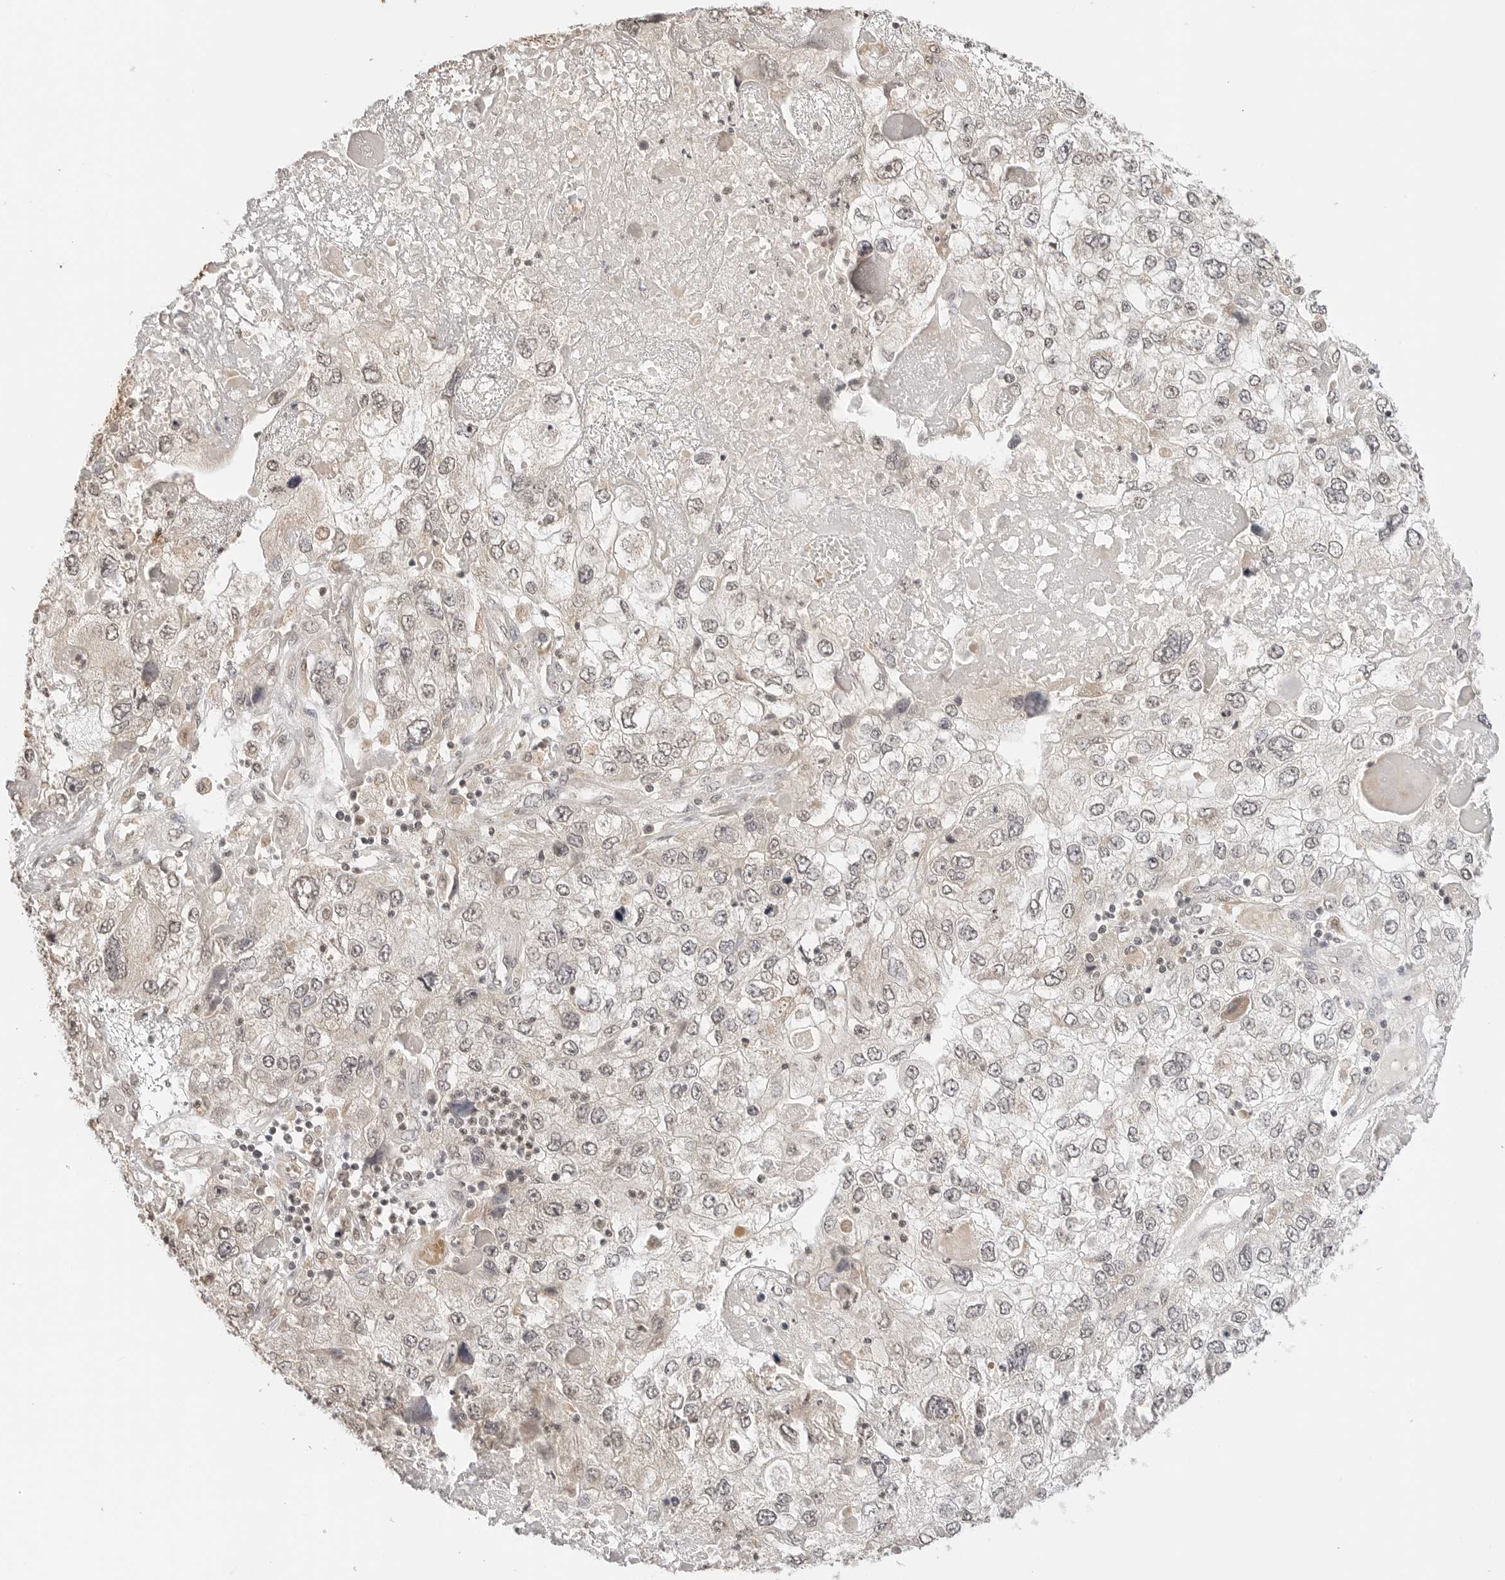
{"staining": {"intensity": "negative", "quantity": "none", "location": "none"}, "tissue": "endometrial cancer", "cell_type": "Tumor cells", "image_type": "cancer", "snomed": [{"axis": "morphology", "description": "Adenocarcinoma, NOS"}, {"axis": "topography", "description": "Endometrium"}], "caption": "This micrograph is of endometrial cancer (adenocarcinoma) stained with immunohistochemistry (IHC) to label a protein in brown with the nuclei are counter-stained blue. There is no expression in tumor cells.", "gene": "GPR34", "patient": {"sex": "female", "age": 49}}